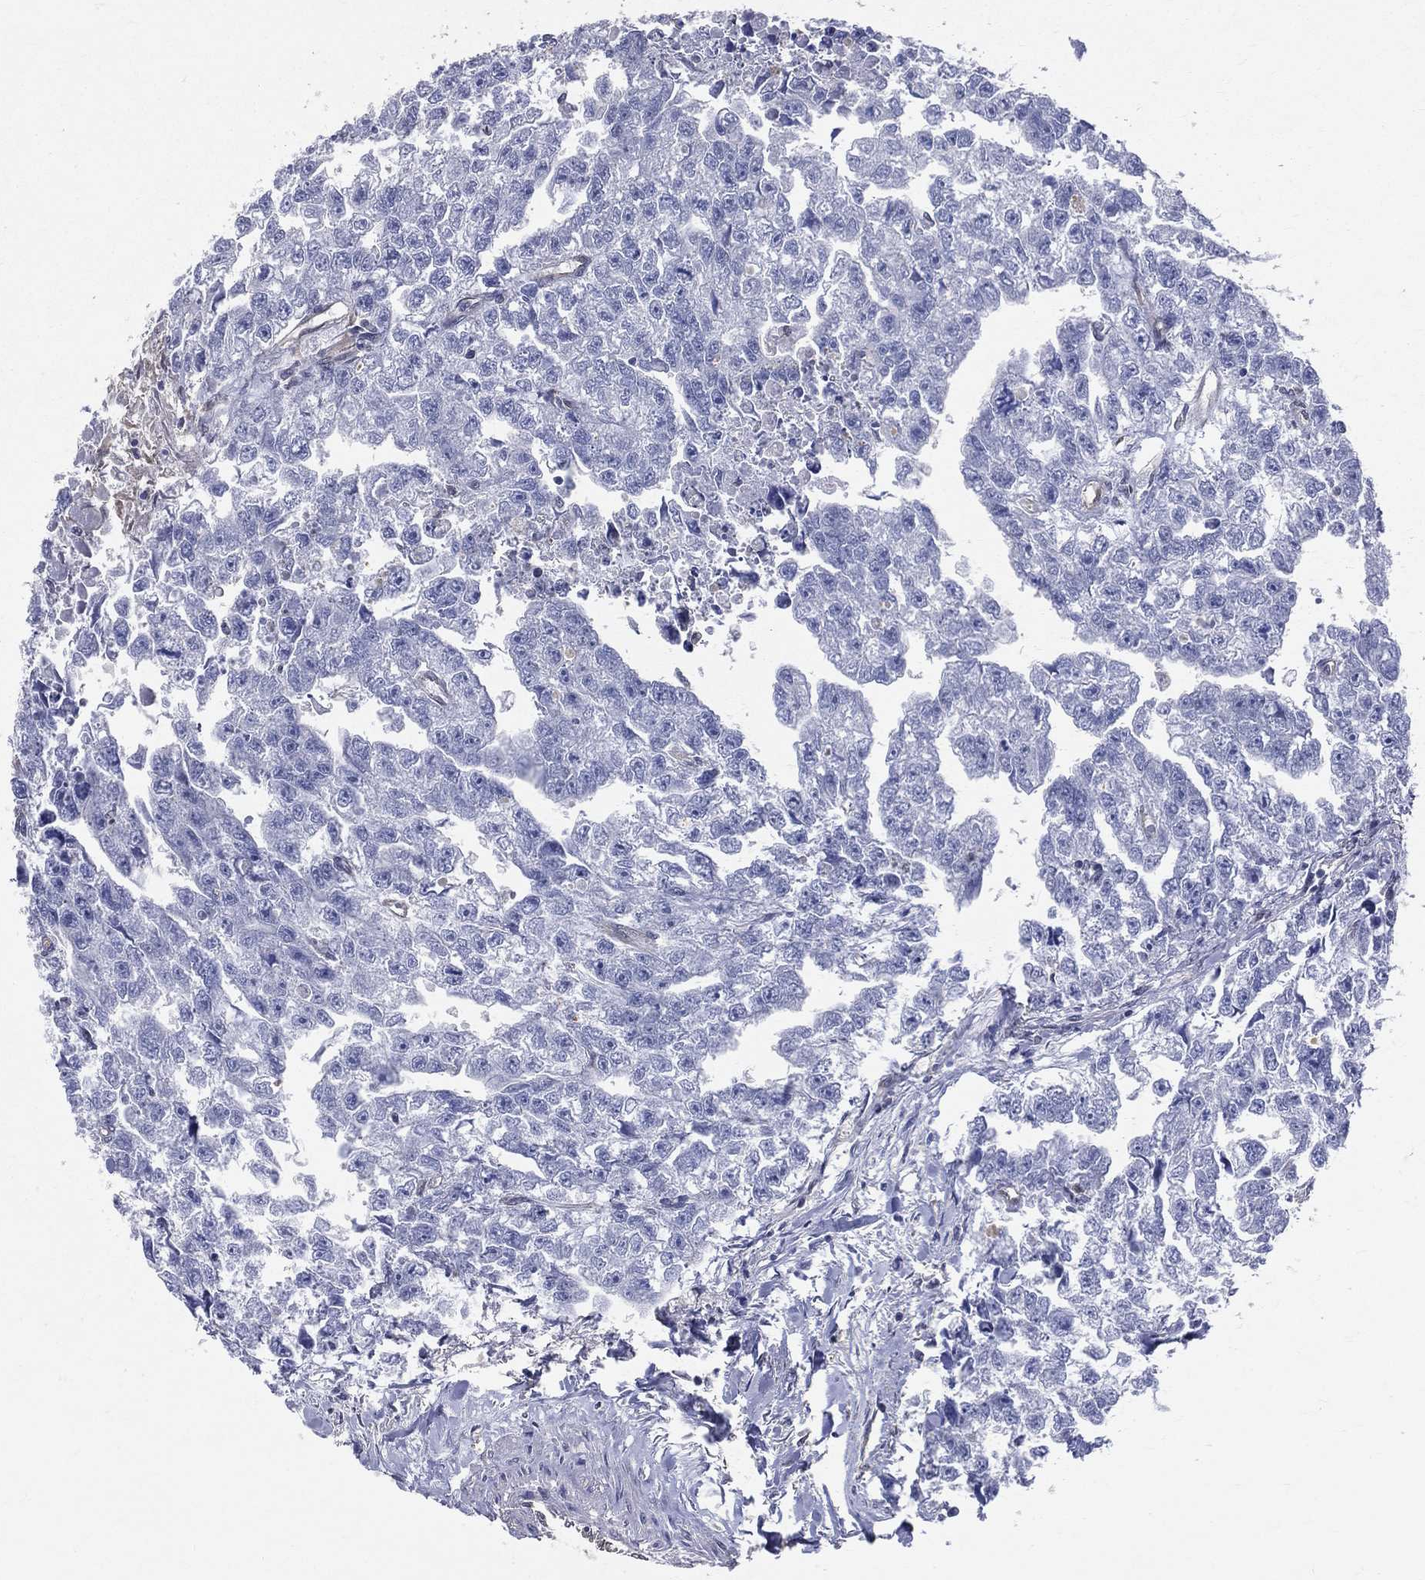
{"staining": {"intensity": "negative", "quantity": "none", "location": "none"}, "tissue": "testis cancer", "cell_type": "Tumor cells", "image_type": "cancer", "snomed": [{"axis": "morphology", "description": "Carcinoma, Embryonal, NOS"}, {"axis": "morphology", "description": "Teratoma, malignant, NOS"}, {"axis": "topography", "description": "Testis"}], "caption": "This is a histopathology image of immunohistochemistry (IHC) staining of testis teratoma (malignant), which shows no positivity in tumor cells.", "gene": "GMPR2", "patient": {"sex": "male", "age": 44}}